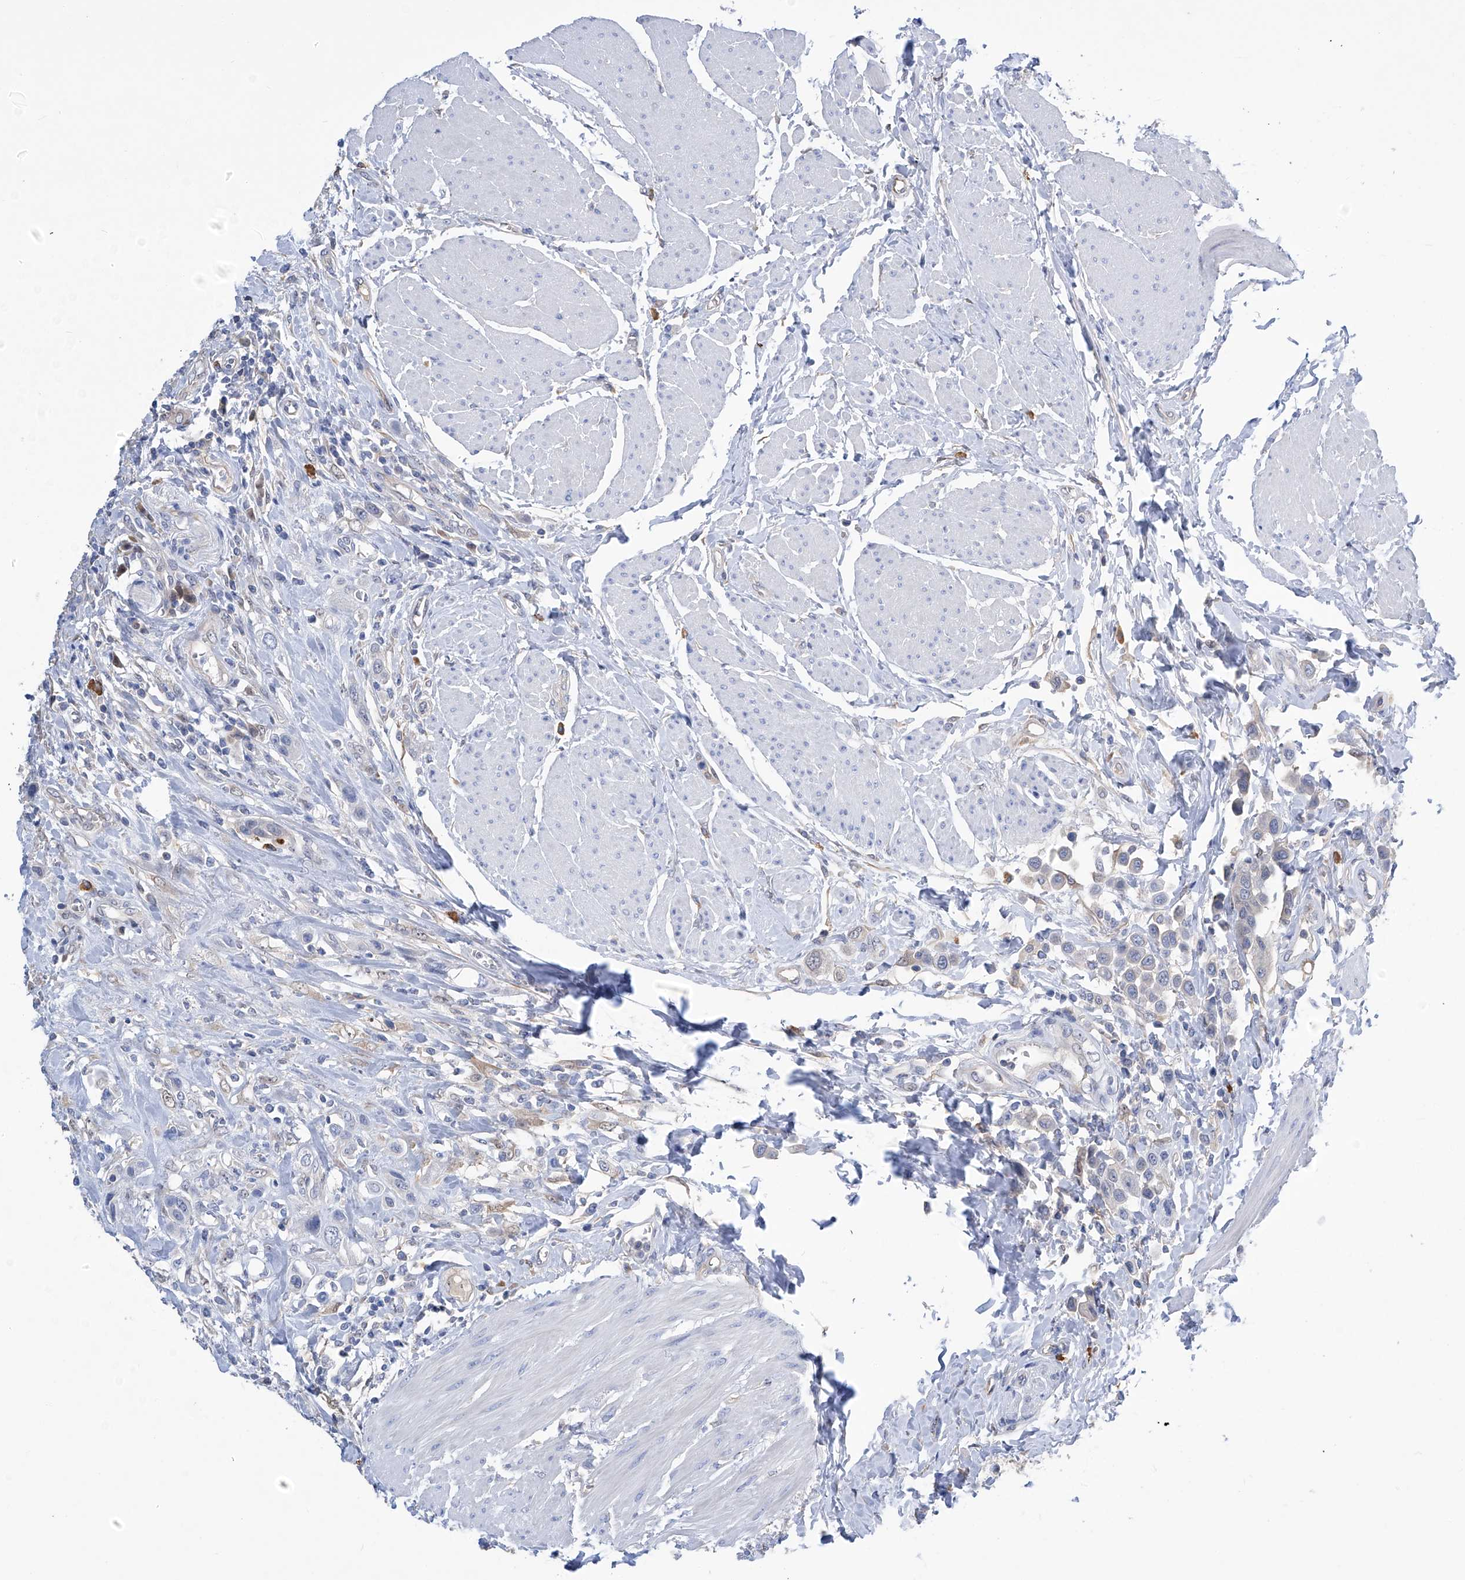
{"staining": {"intensity": "weak", "quantity": "<25%", "location": "cytoplasmic/membranous,nuclear"}, "tissue": "urothelial cancer", "cell_type": "Tumor cells", "image_type": "cancer", "snomed": [{"axis": "morphology", "description": "Urothelial carcinoma, High grade"}, {"axis": "topography", "description": "Urinary bladder"}], "caption": "Immunohistochemical staining of urothelial cancer exhibits no significant positivity in tumor cells. (DAB (3,3'-diaminobenzidine) immunohistochemistry (IHC) with hematoxylin counter stain).", "gene": "PGM3", "patient": {"sex": "male", "age": 50}}